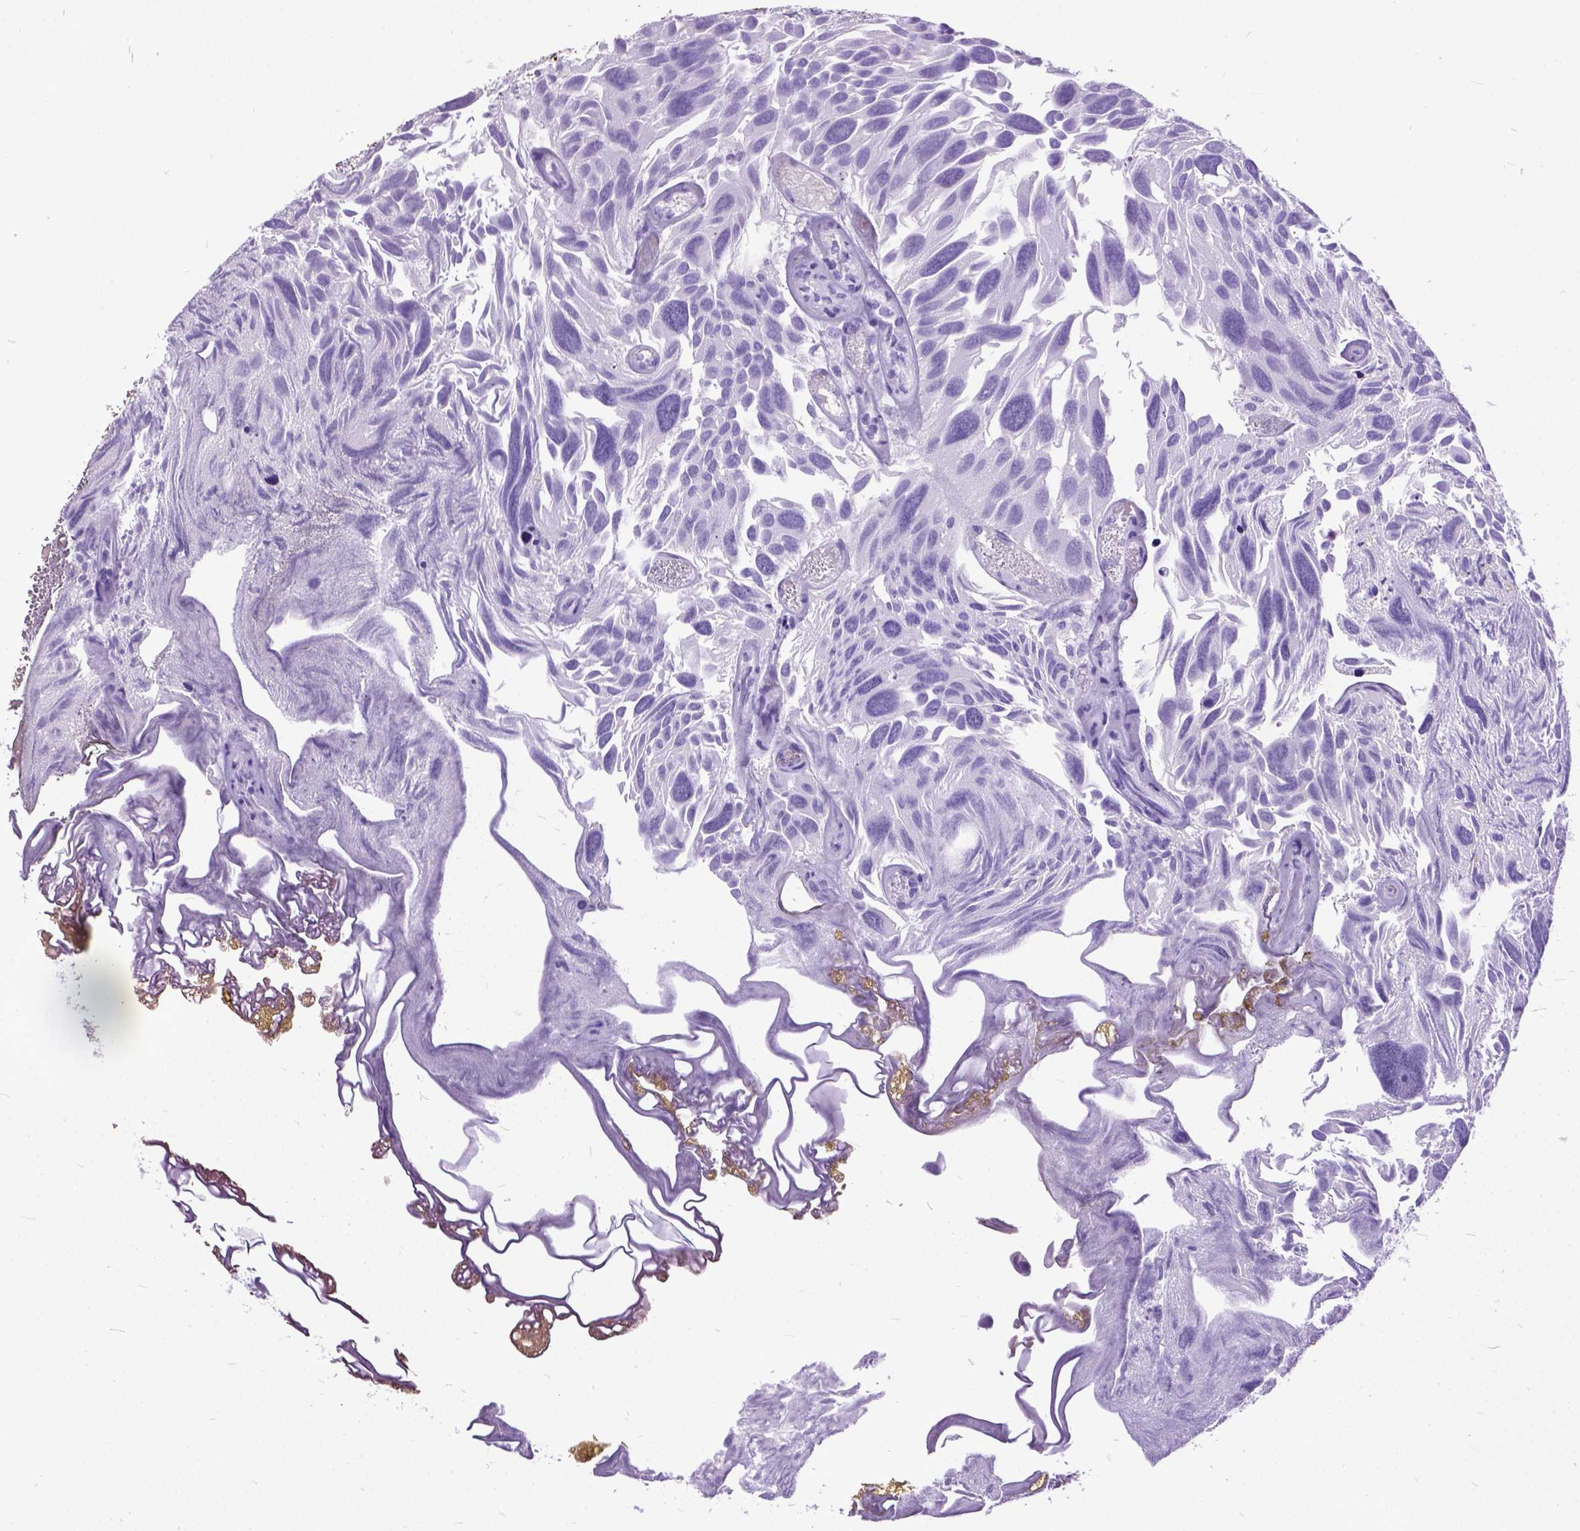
{"staining": {"intensity": "negative", "quantity": "none", "location": "none"}, "tissue": "urothelial cancer", "cell_type": "Tumor cells", "image_type": "cancer", "snomed": [{"axis": "morphology", "description": "Urothelial carcinoma, Low grade"}, {"axis": "topography", "description": "Urinary bladder"}], "caption": "This histopathology image is of low-grade urothelial carcinoma stained with IHC to label a protein in brown with the nuclei are counter-stained blue. There is no expression in tumor cells.", "gene": "MARCHF10", "patient": {"sex": "female", "age": 69}}